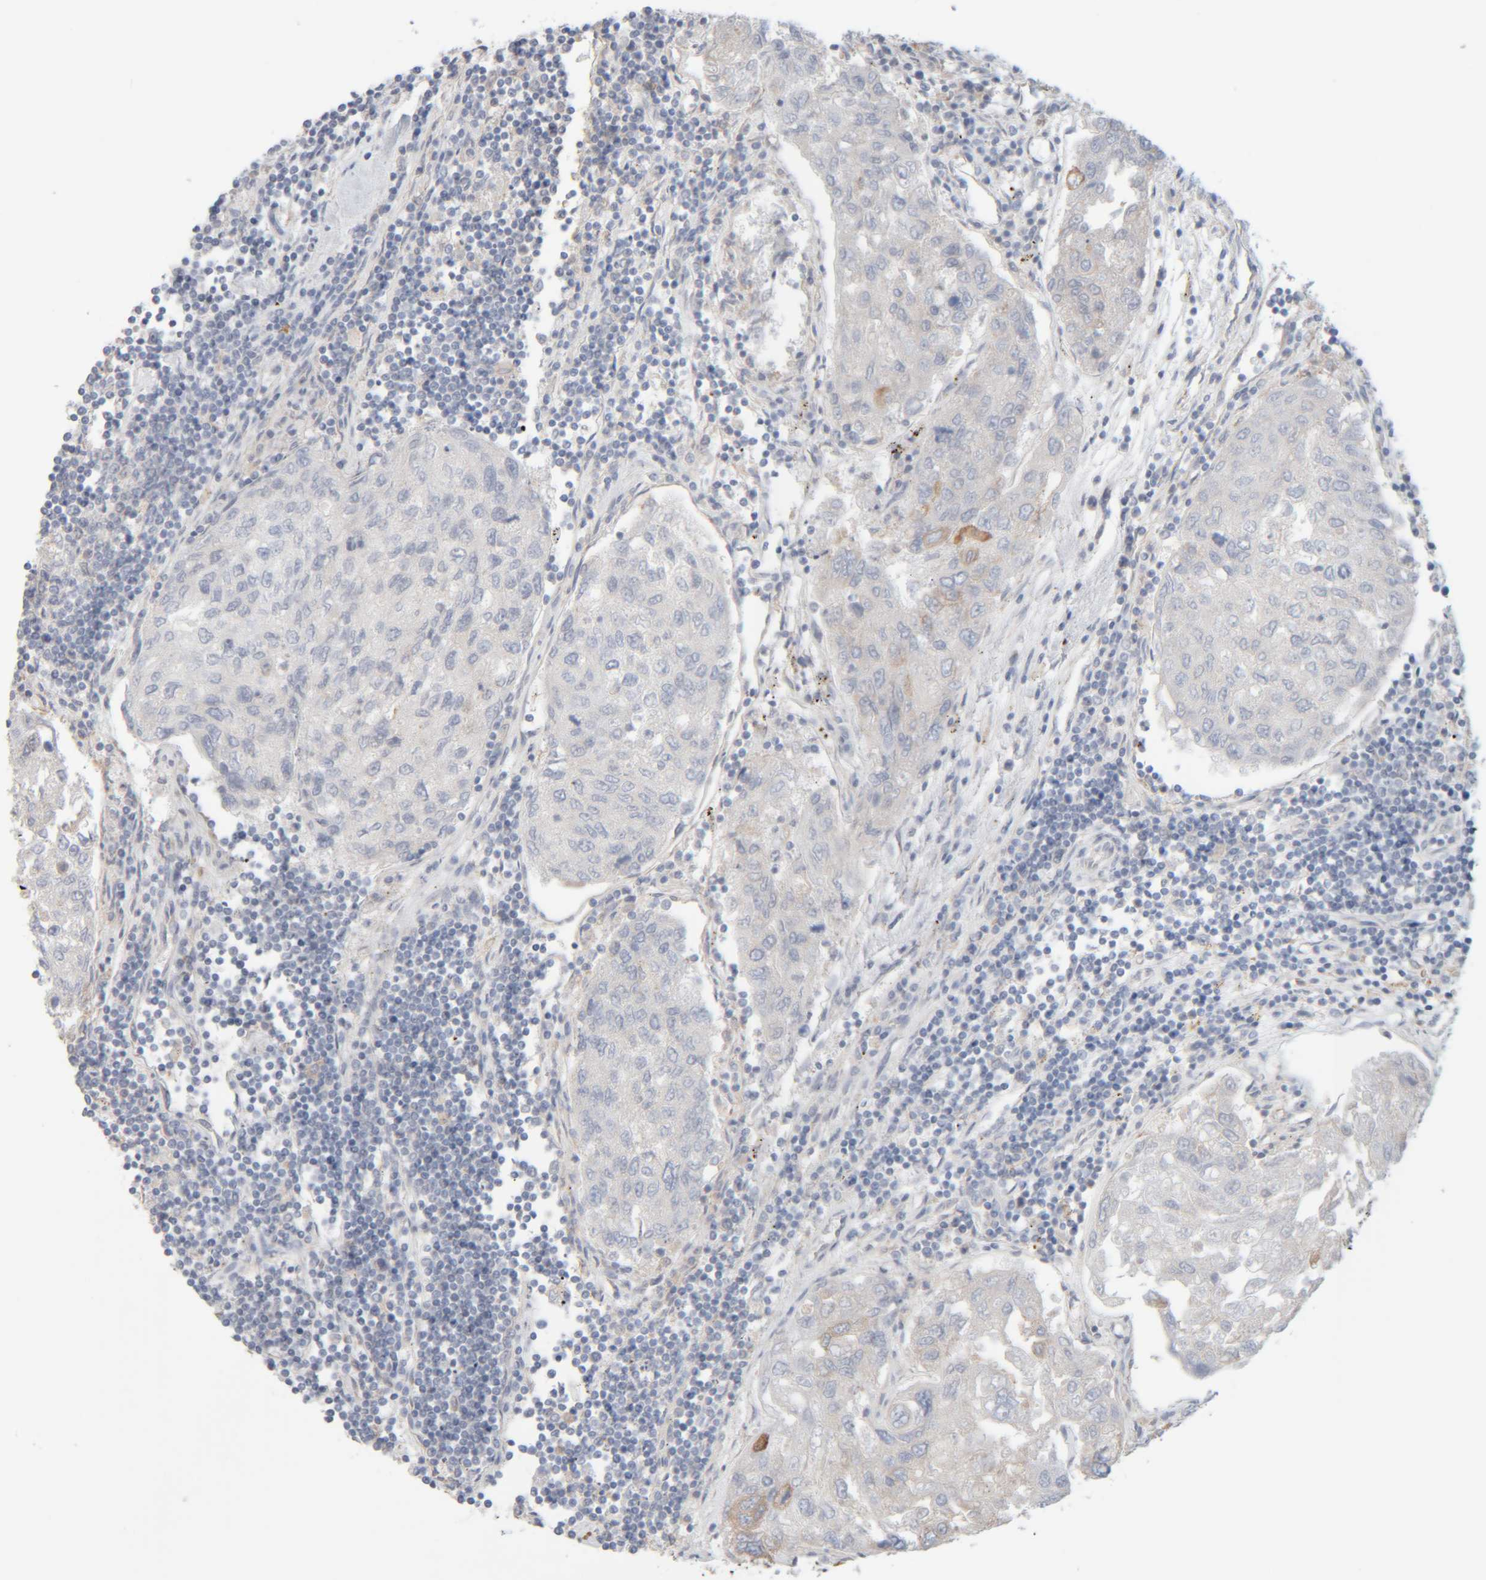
{"staining": {"intensity": "negative", "quantity": "none", "location": "none"}, "tissue": "urothelial cancer", "cell_type": "Tumor cells", "image_type": "cancer", "snomed": [{"axis": "morphology", "description": "Urothelial carcinoma, High grade"}, {"axis": "topography", "description": "Lymph node"}, {"axis": "topography", "description": "Urinary bladder"}], "caption": "Tumor cells are negative for protein expression in human high-grade urothelial carcinoma.", "gene": "RIDA", "patient": {"sex": "male", "age": 51}}